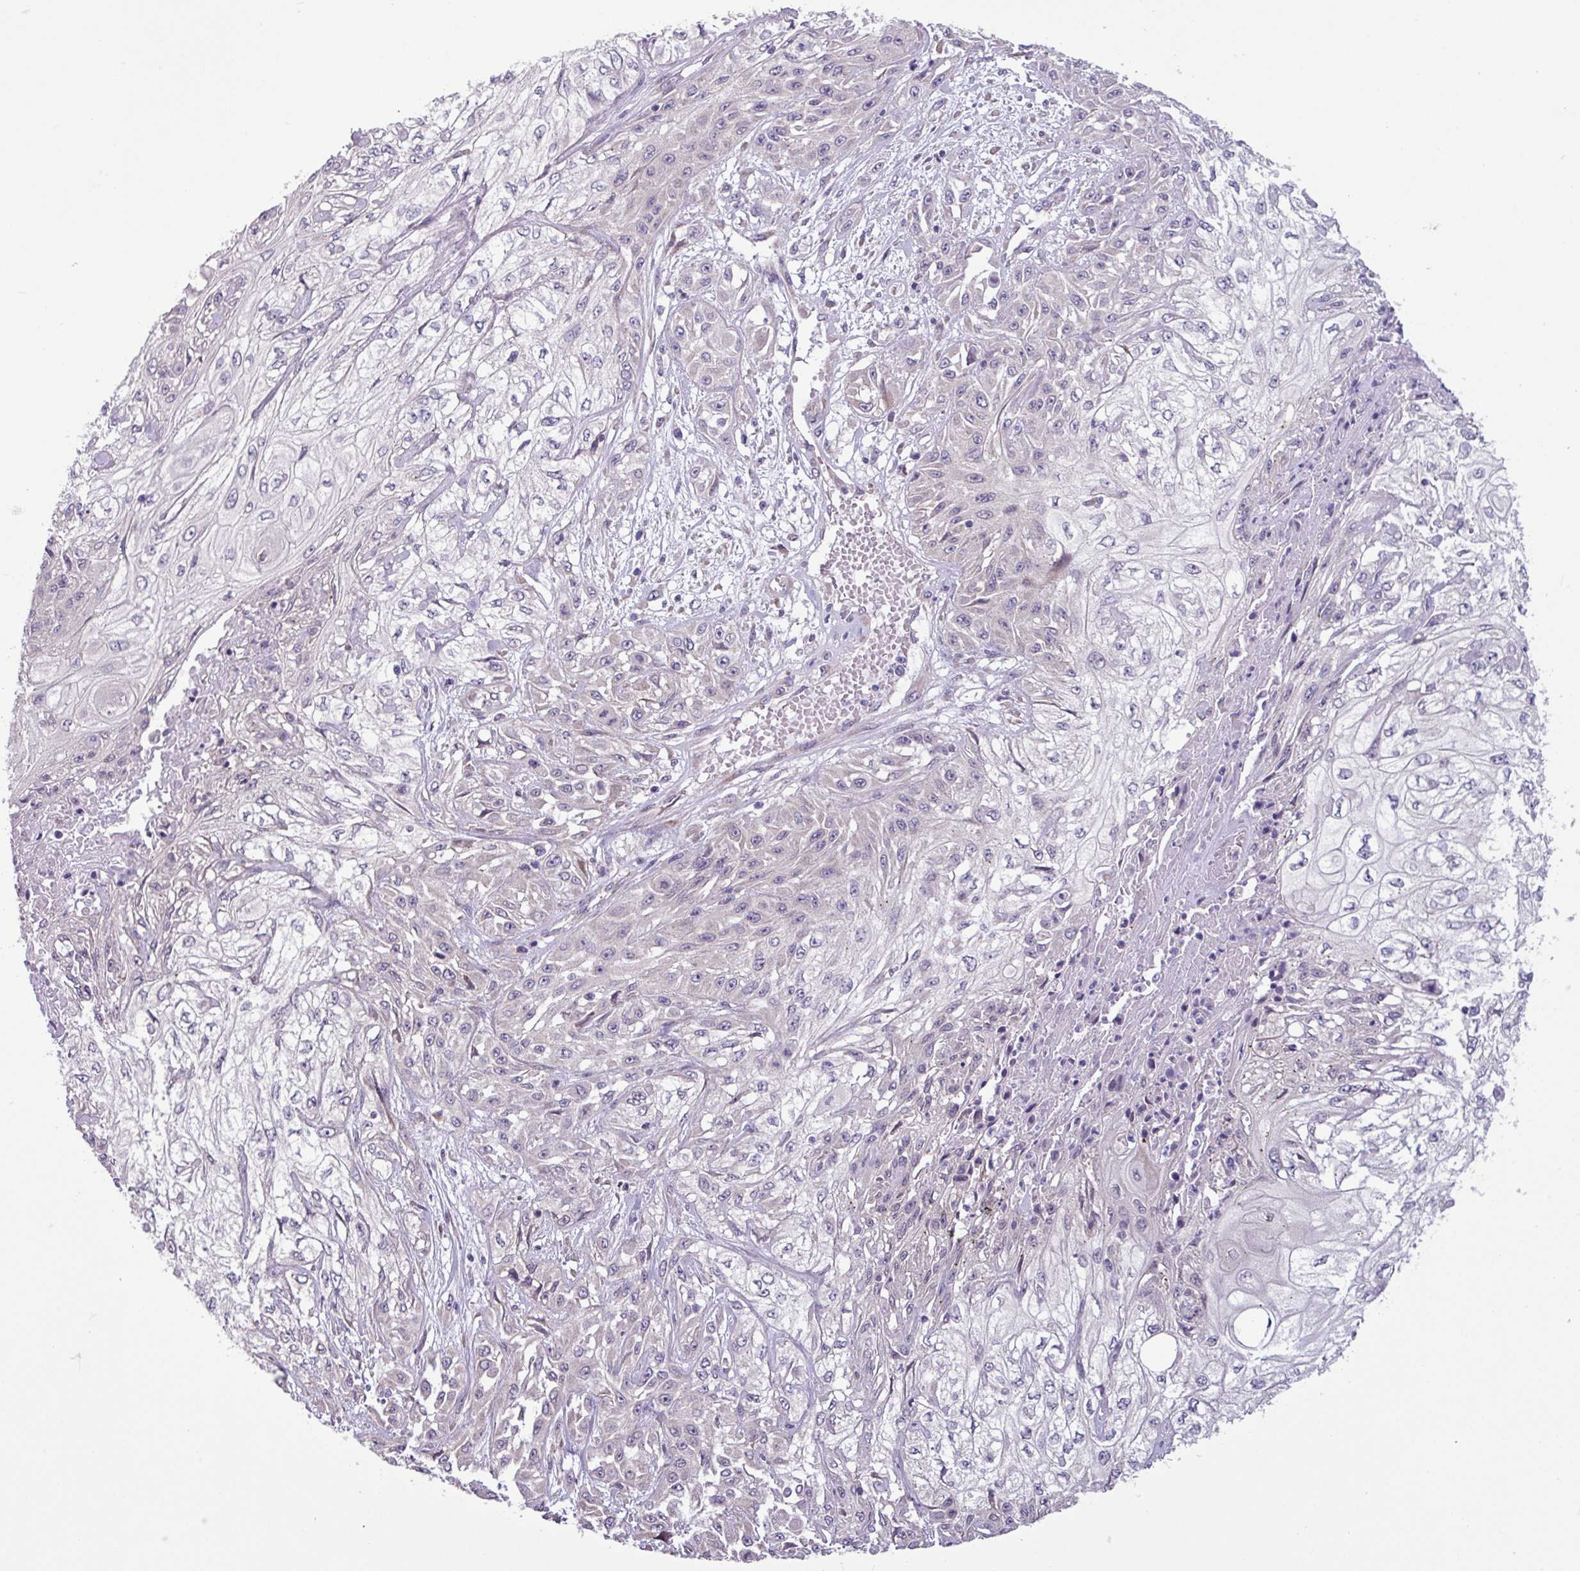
{"staining": {"intensity": "negative", "quantity": "none", "location": "none"}, "tissue": "skin cancer", "cell_type": "Tumor cells", "image_type": "cancer", "snomed": [{"axis": "morphology", "description": "Squamous cell carcinoma, NOS"}, {"axis": "morphology", "description": "Squamous cell carcinoma, metastatic, NOS"}, {"axis": "topography", "description": "Skin"}, {"axis": "topography", "description": "Lymph node"}], "caption": "Immunohistochemical staining of skin cancer (squamous cell carcinoma) displays no significant positivity in tumor cells.", "gene": "C20orf27", "patient": {"sex": "male", "age": 75}}